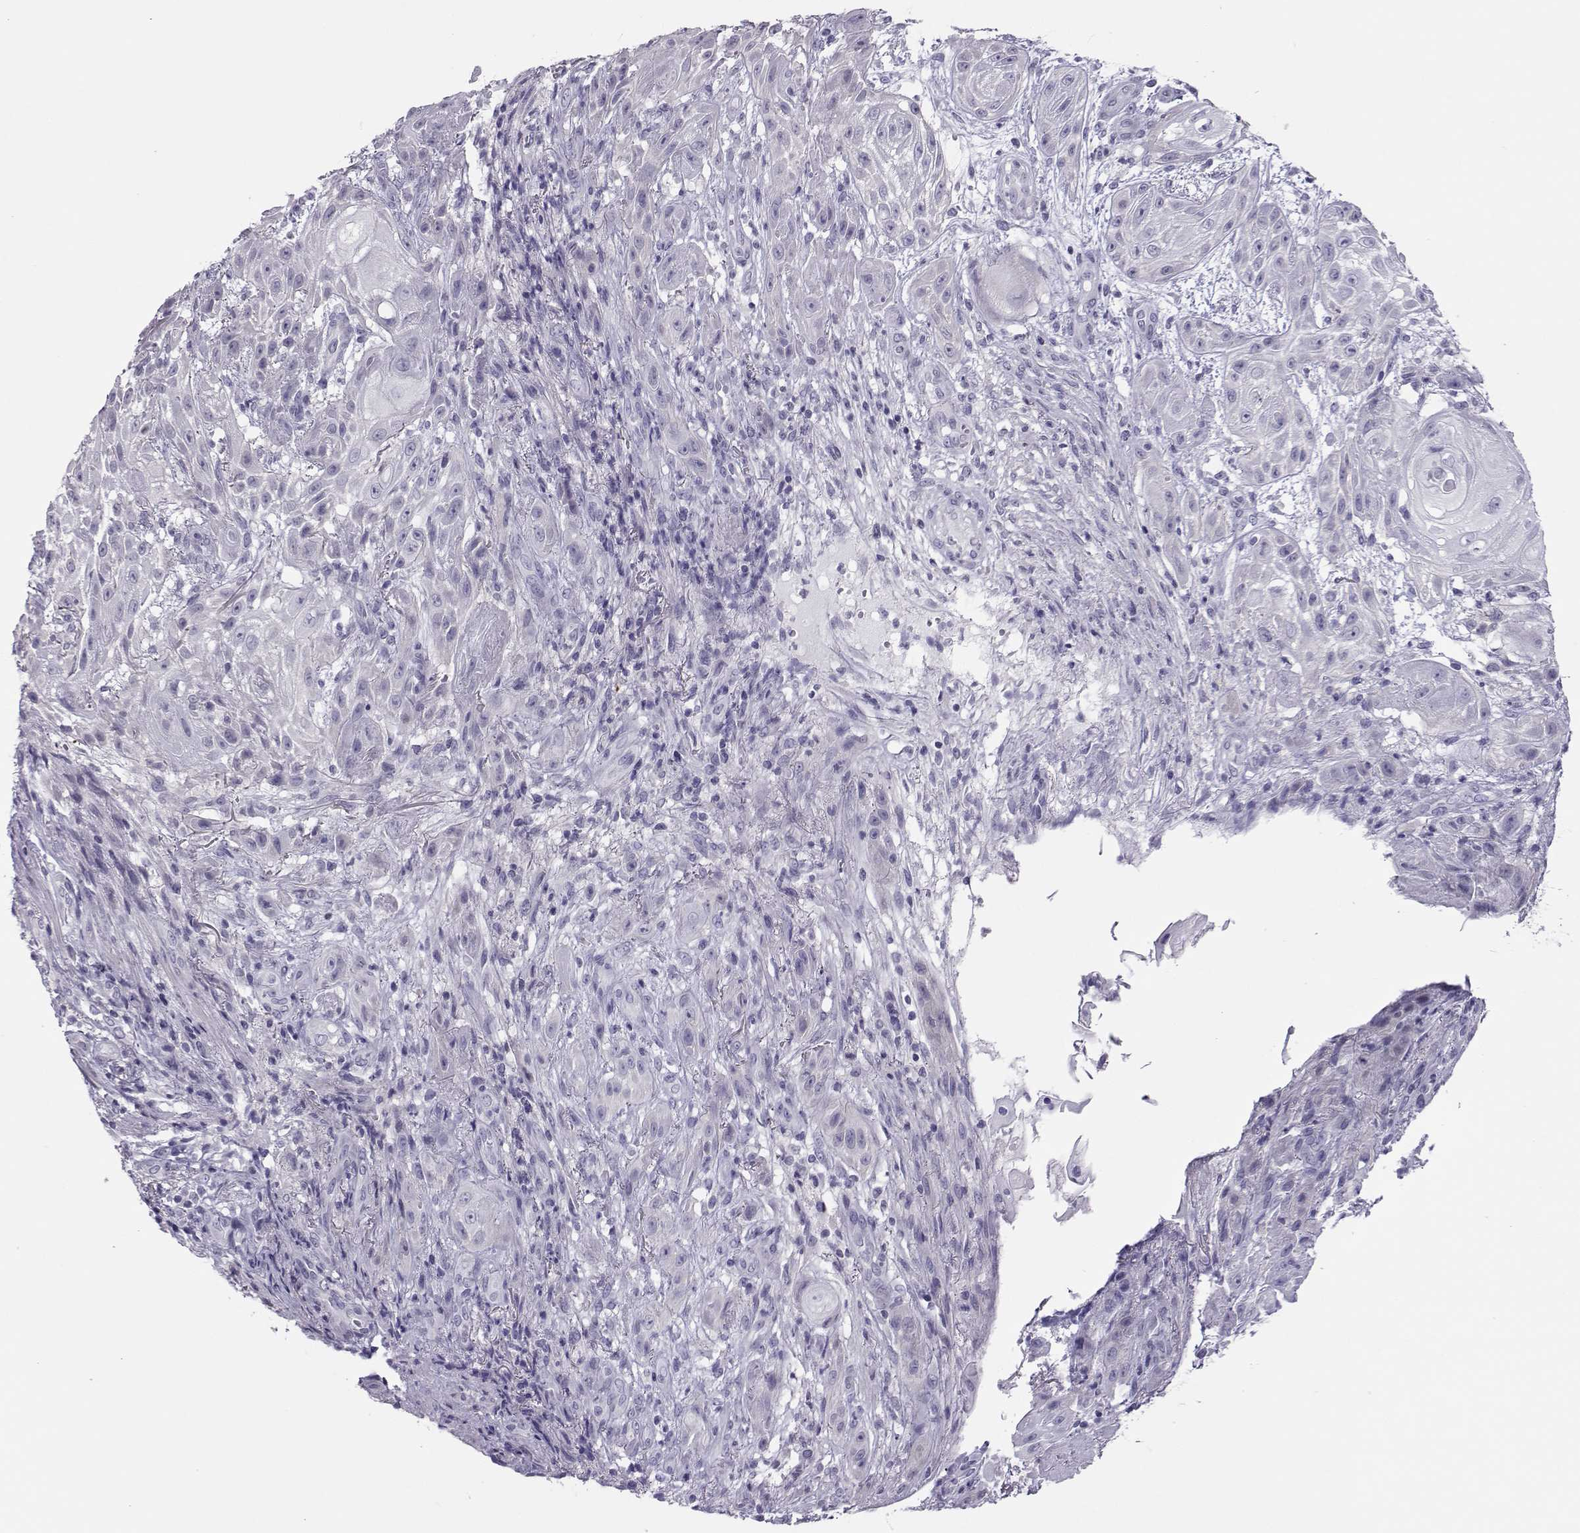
{"staining": {"intensity": "negative", "quantity": "none", "location": "none"}, "tissue": "skin cancer", "cell_type": "Tumor cells", "image_type": "cancer", "snomed": [{"axis": "morphology", "description": "Squamous cell carcinoma, NOS"}, {"axis": "topography", "description": "Skin"}], "caption": "Immunohistochemical staining of skin cancer (squamous cell carcinoma) exhibits no significant positivity in tumor cells.", "gene": "TRPM7", "patient": {"sex": "male", "age": 62}}